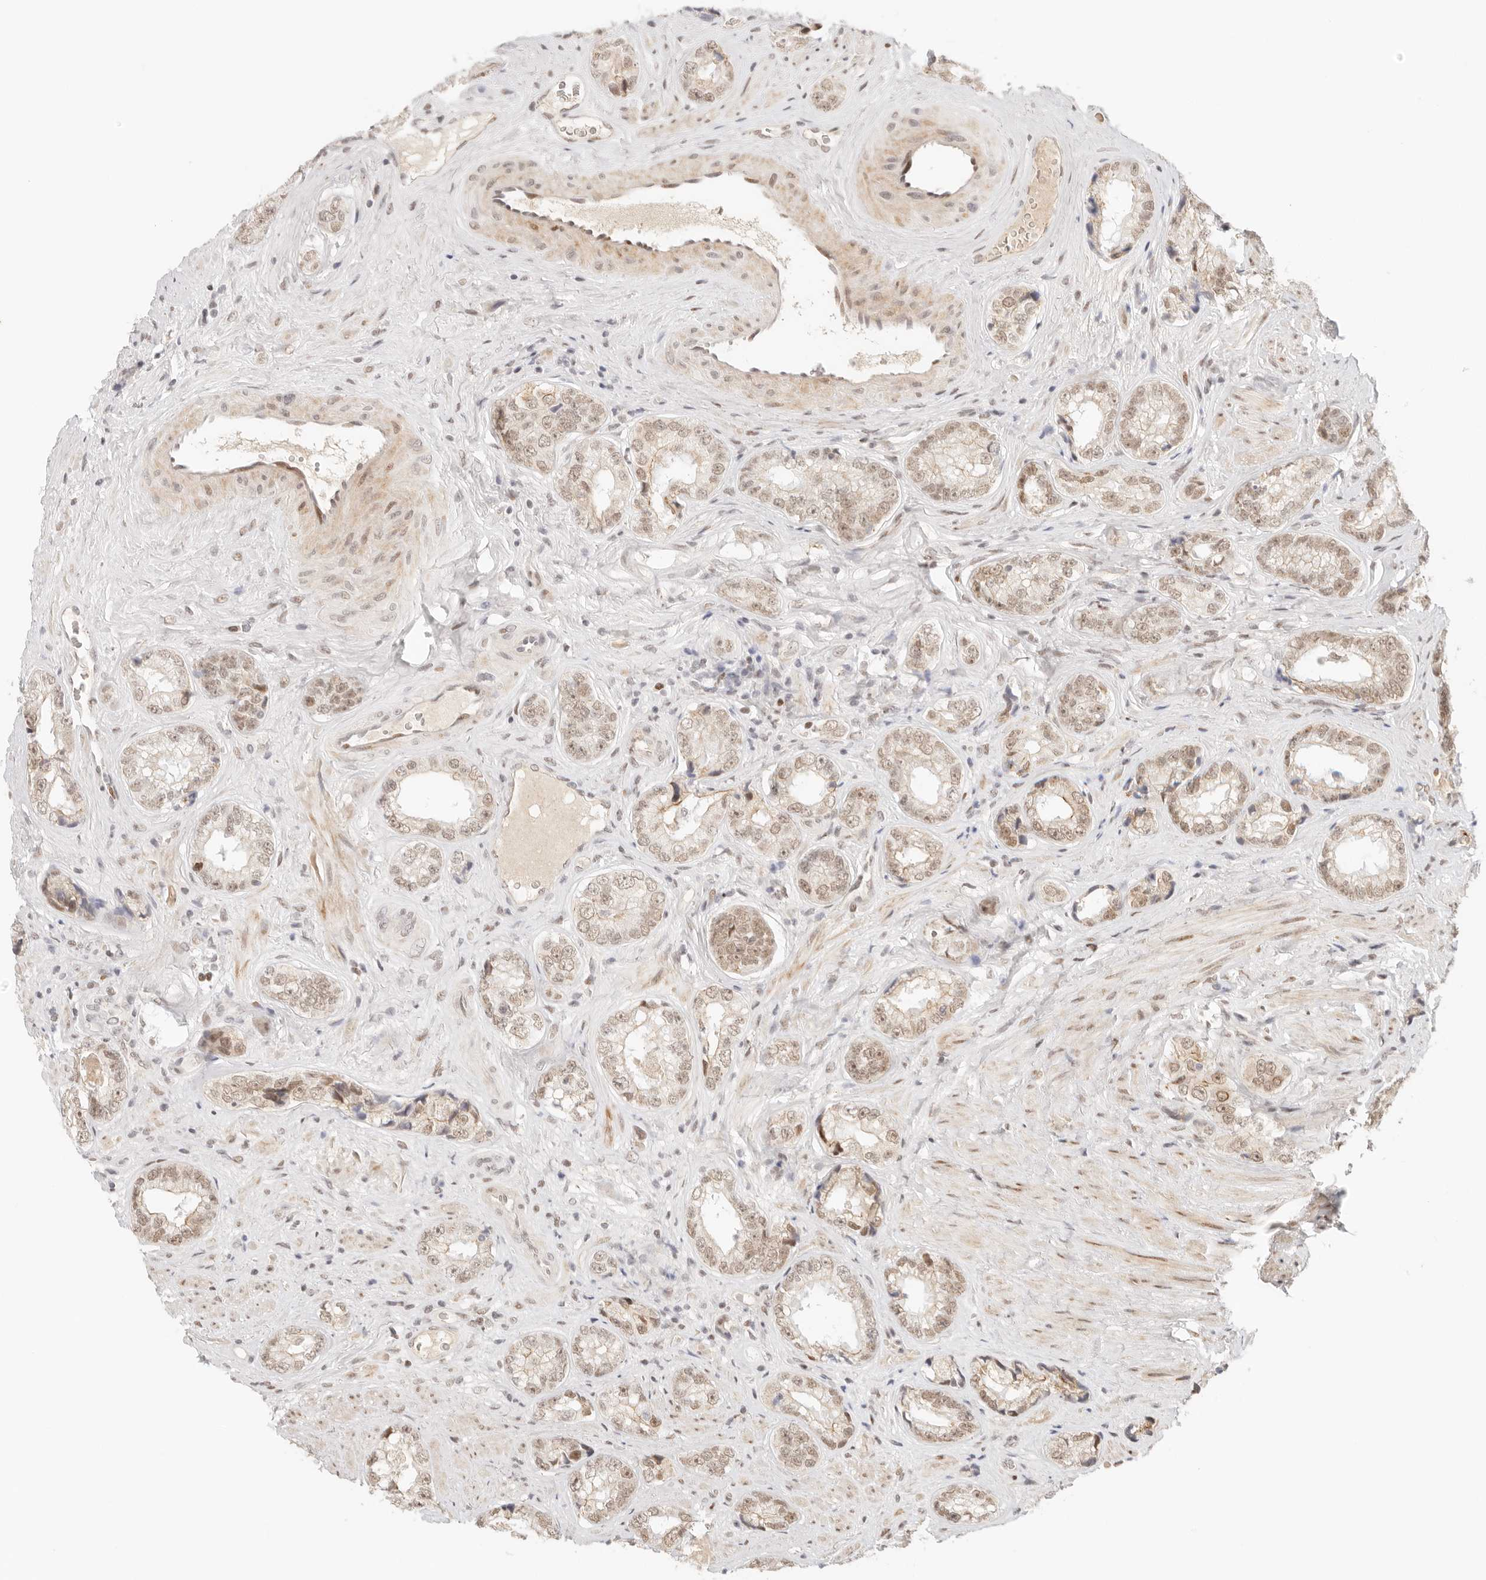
{"staining": {"intensity": "weak", "quantity": ">75%", "location": "cytoplasmic/membranous,nuclear"}, "tissue": "prostate cancer", "cell_type": "Tumor cells", "image_type": "cancer", "snomed": [{"axis": "morphology", "description": "Adenocarcinoma, High grade"}, {"axis": "topography", "description": "Prostate"}], "caption": "The immunohistochemical stain highlights weak cytoplasmic/membranous and nuclear positivity in tumor cells of prostate cancer (high-grade adenocarcinoma) tissue. The protein is stained brown, and the nuclei are stained in blue (DAB IHC with brightfield microscopy, high magnification).", "gene": "HOXC5", "patient": {"sex": "male", "age": 61}}